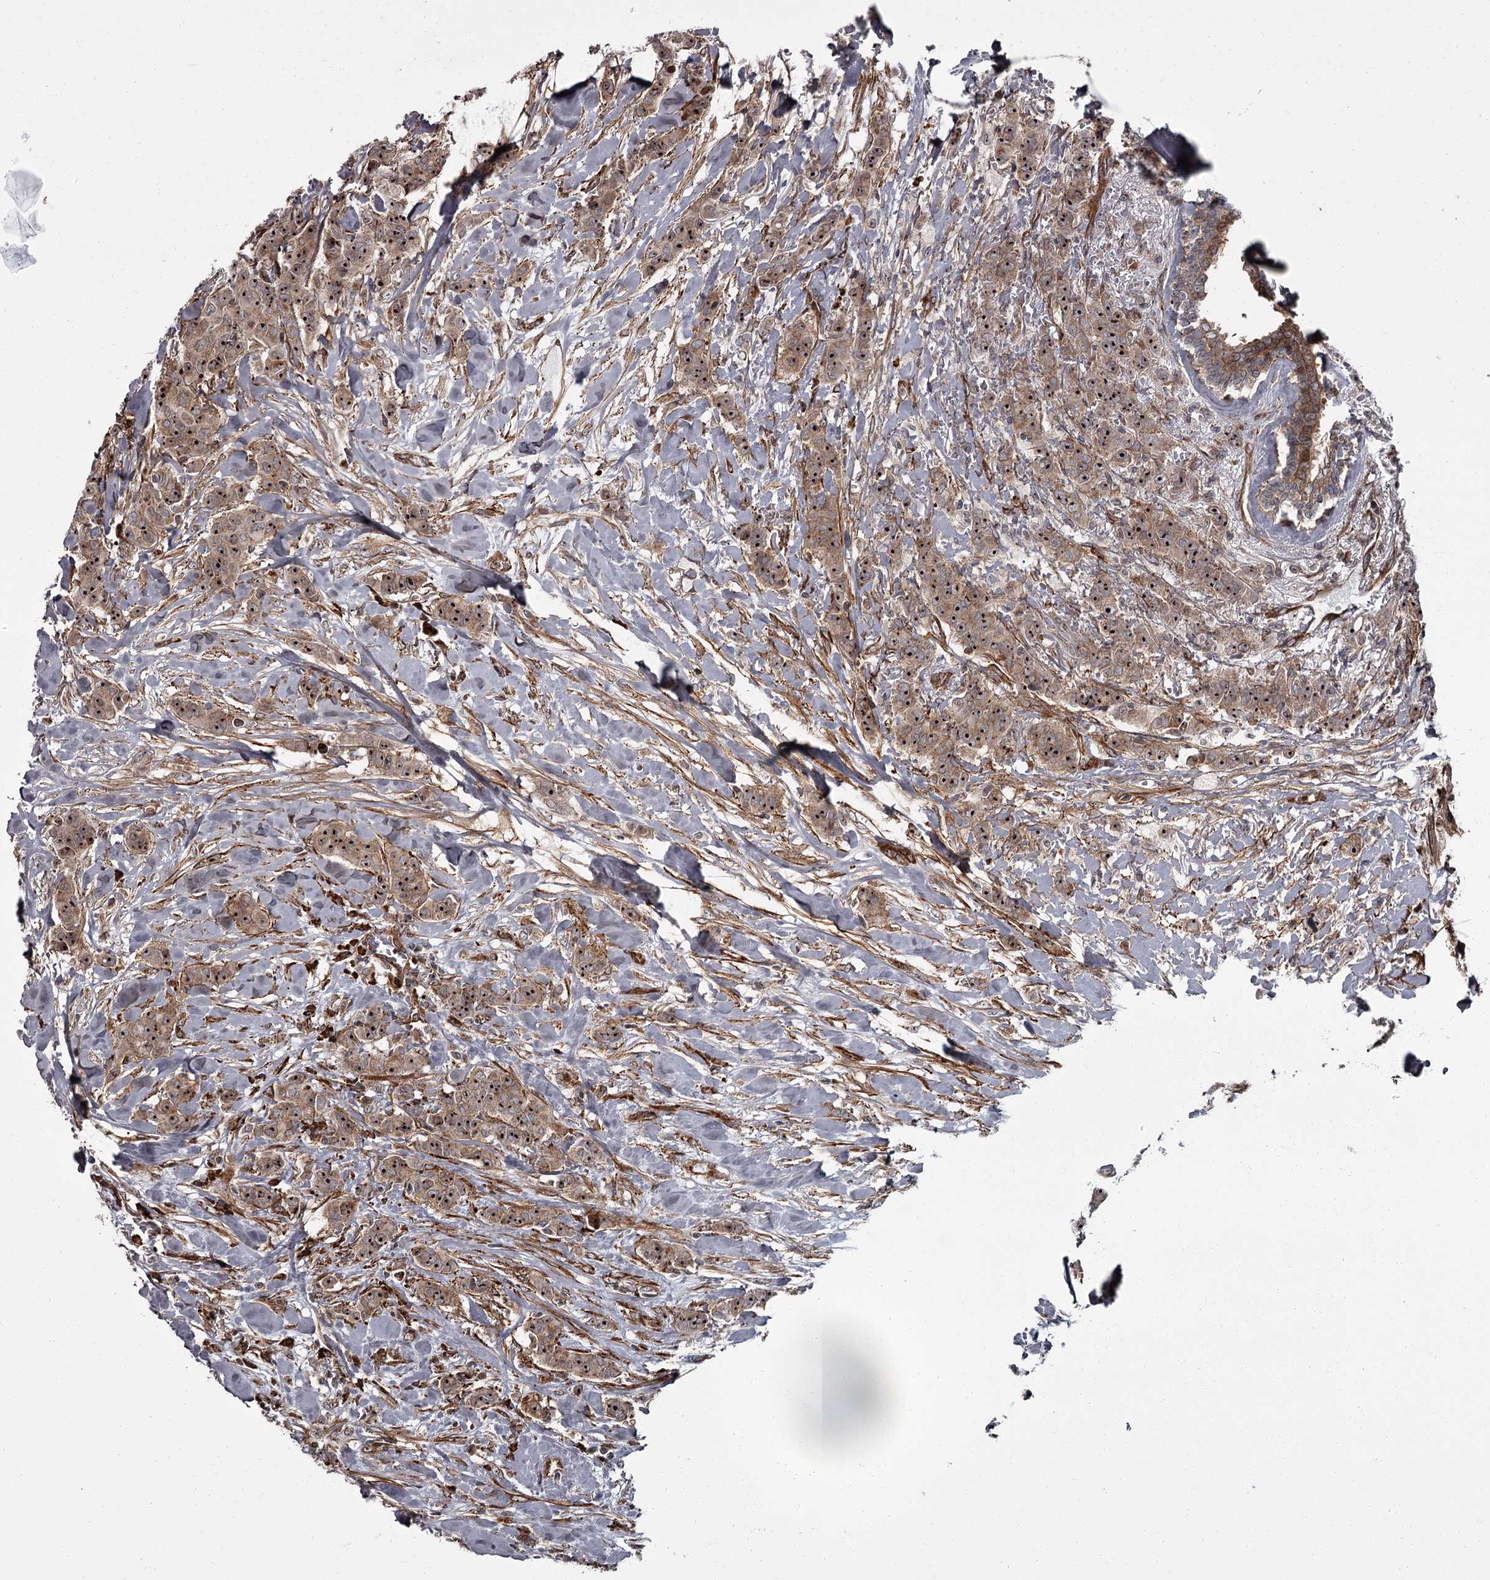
{"staining": {"intensity": "moderate", "quantity": ">75%", "location": "cytoplasmic/membranous,nuclear"}, "tissue": "breast cancer", "cell_type": "Tumor cells", "image_type": "cancer", "snomed": [{"axis": "morphology", "description": "Duct carcinoma"}, {"axis": "topography", "description": "Breast"}], "caption": "Moderate cytoplasmic/membranous and nuclear expression for a protein is seen in approximately >75% of tumor cells of breast intraductal carcinoma using immunohistochemistry (IHC).", "gene": "THAP9", "patient": {"sex": "female", "age": 40}}